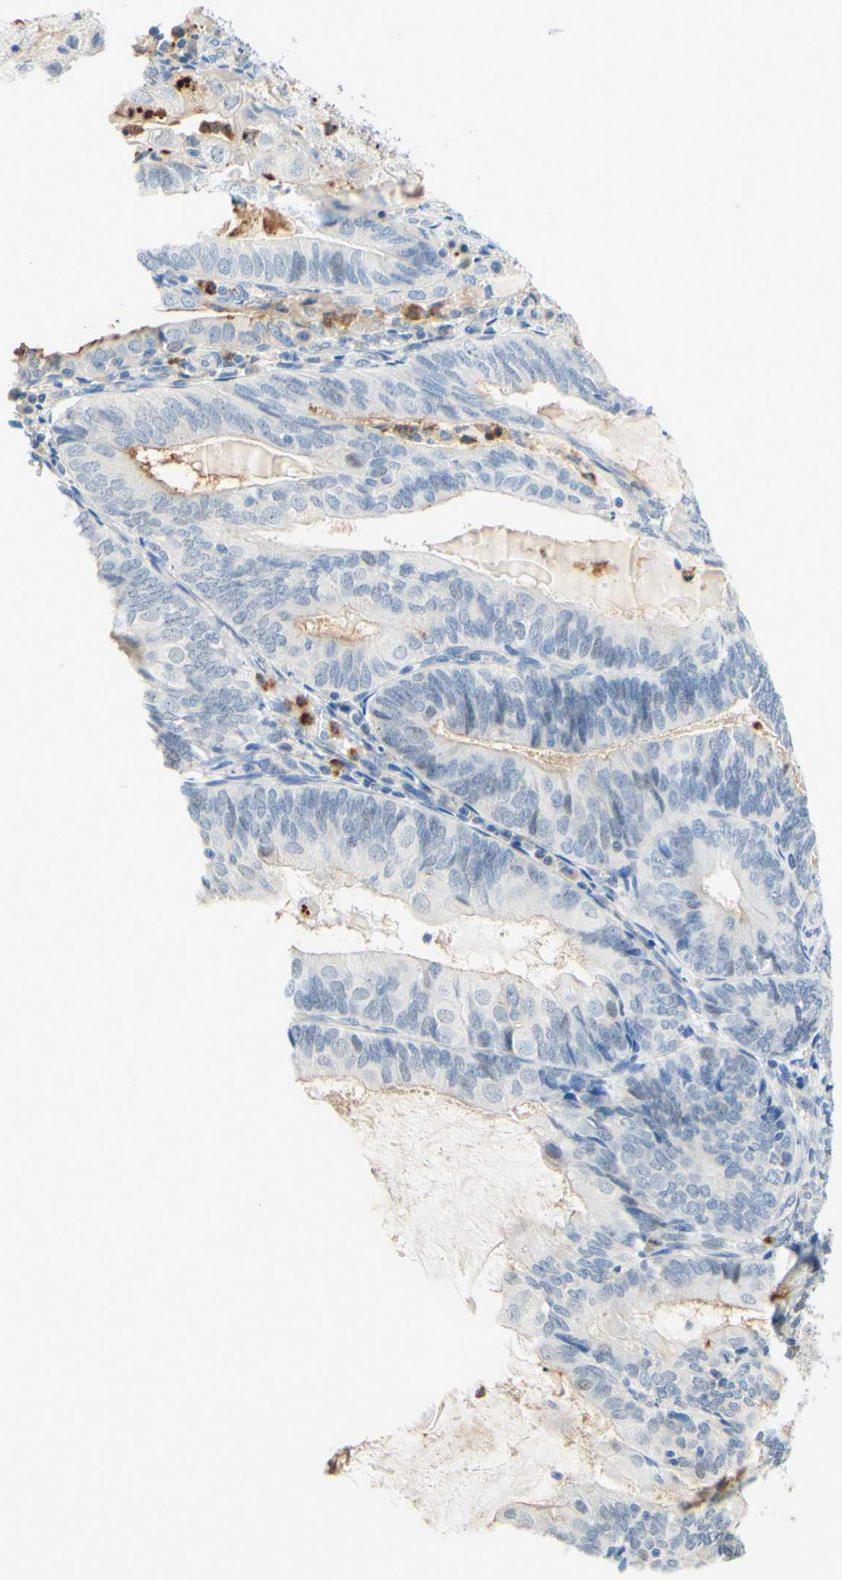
{"staining": {"intensity": "negative", "quantity": "none", "location": "none"}, "tissue": "endometrial cancer", "cell_type": "Tumor cells", "image_type": "cancer", "snomed": [{"axis": "morphology", "description": "Adenocarcinoma, NOS"}, {"axis": "topography", "description": "Endometrium"}], "caption": "High magnification brightfield microscopy of endometrial adenocarcinoma stained with DAB (3,3'-diaminobenzidine) (brown) and counterstained with hematoxylin (blue): tumor cells show no significant staining.", "gene": "TREM2", "patient": {"sex": "female", "age": 81}}